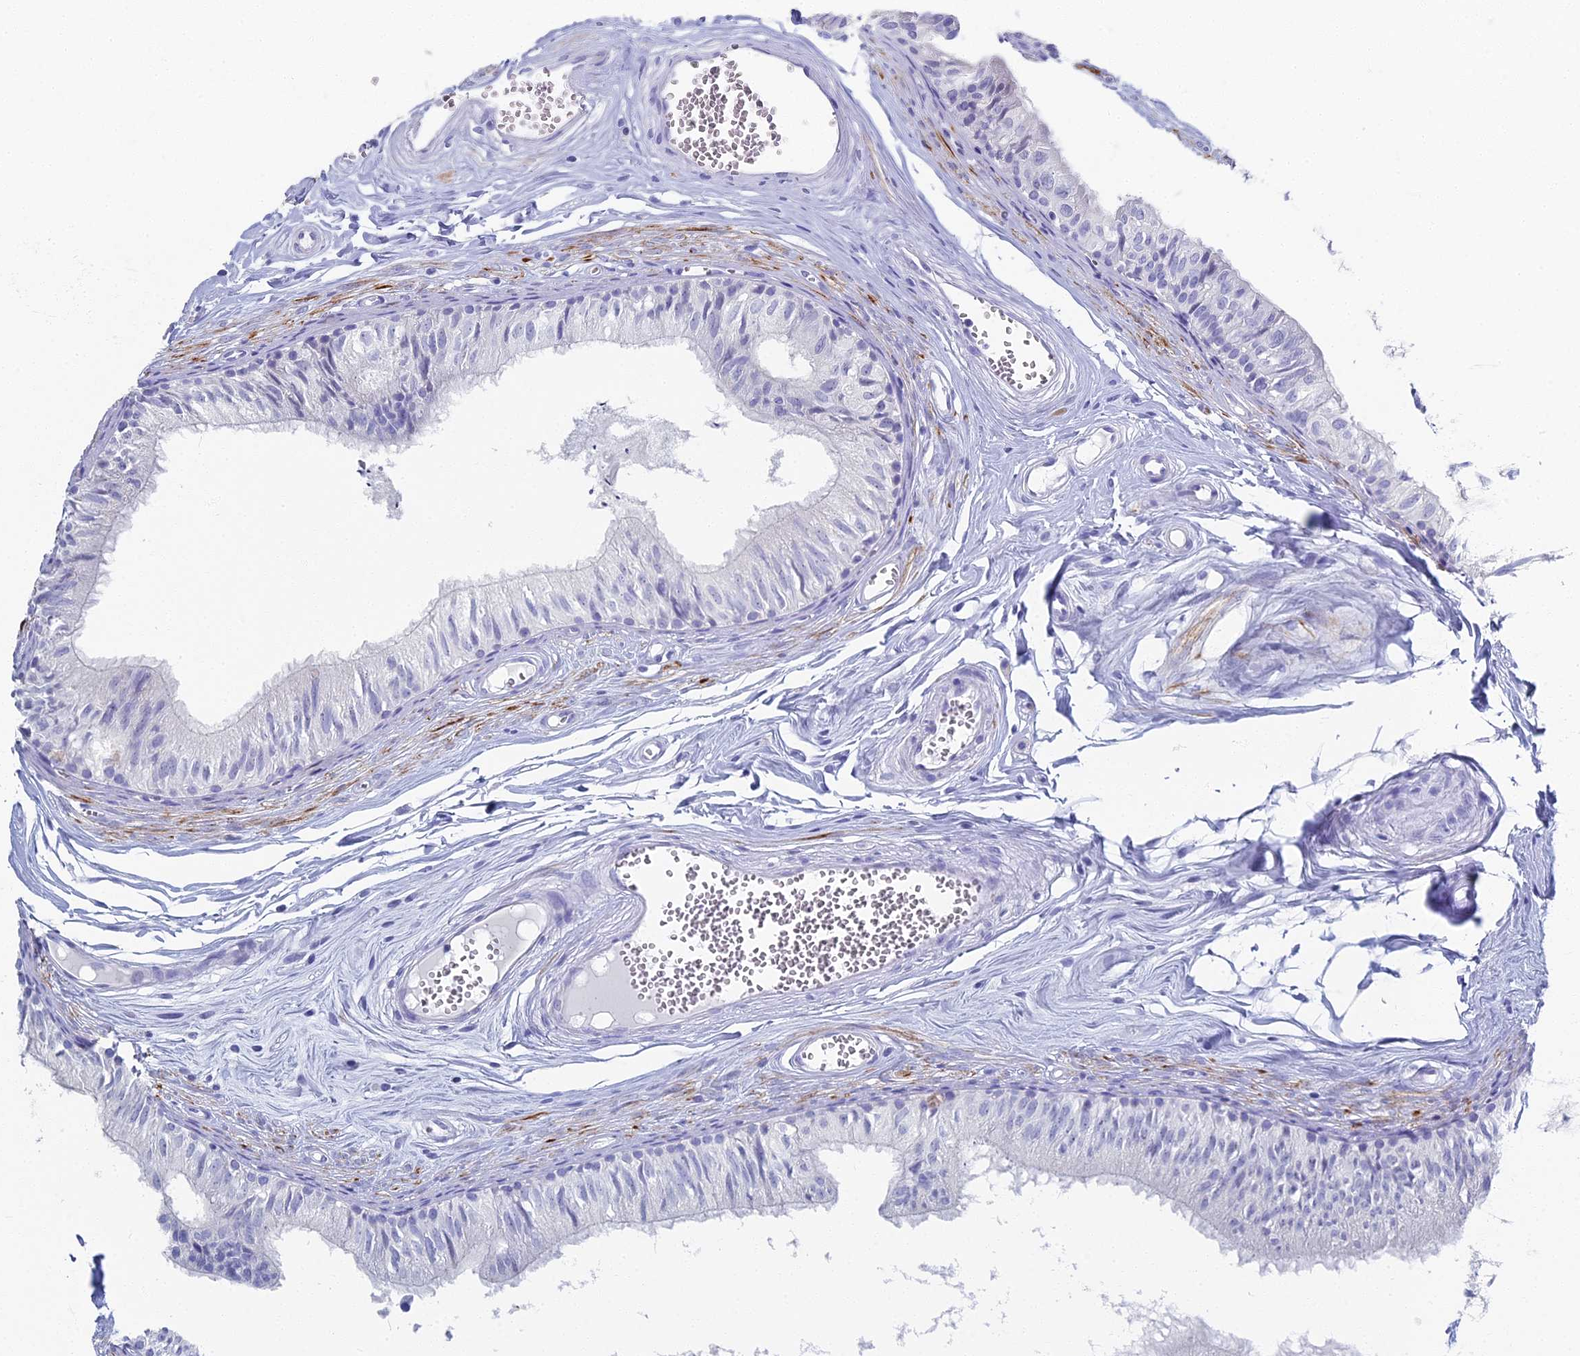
{"staining": {"intensity": "negative", "quantity": "none", "location": "none"}, "tissue": "epididymis", "cell_type": "Glandular cells", "image_type": "normal", "snomed": [{"axis": "morphology", "description": "Normal tissue, NOS"}, {"axis": "topography", "description": "Epididymis"}], "caption": "Human epididymis stained for a protein using immunohistochemistry (IHC) exhibits no staining in glandular cells.", "gene": "ALPP", "patient": {"sex": "male", "age": 36}}